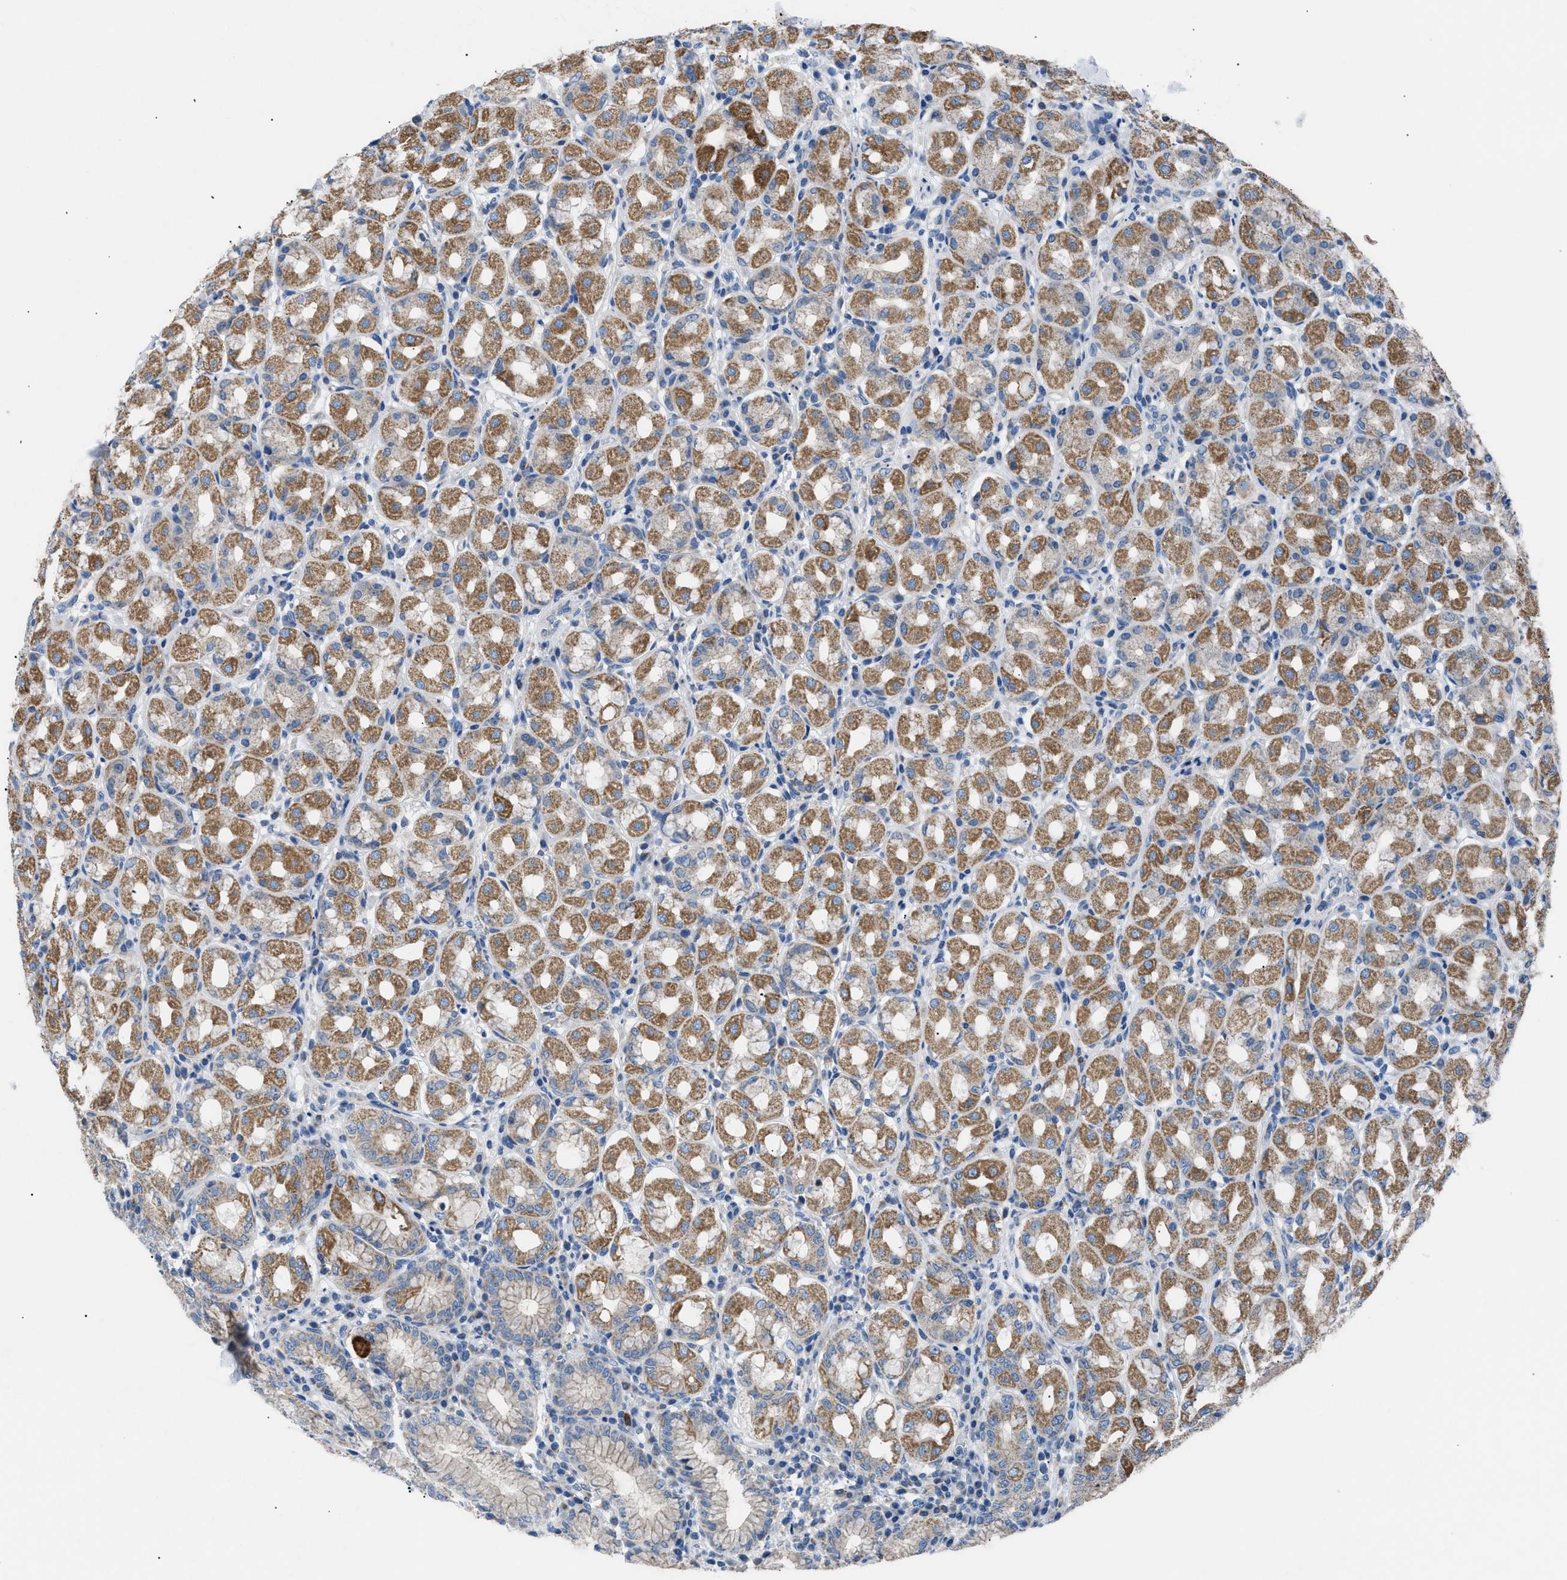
{"staining": {"intensity": "moderate", "quantity": "25%-75%", "location": "cytoplasmic/membranous"}, "tissue": "stomach", "cell_type": "Glandular cells", "image_type": "normal", "snomed": [{"axis": "morphology", "description": "Normal tissue, NOS"}, {"axis": "topography", "description": "Stomach"}, {"axis": "topography", "description": "Stomach, lower"}], "caption": "Immunohistochemical staining of unremarkable stomach demonstrates 25%-75% levels of moderate cytoplasmic/membranous protein expression in approximately 25%-75% of glandular cells.", "gene": "ILDR1", "patient": {"sex": "female", "age": 56}}